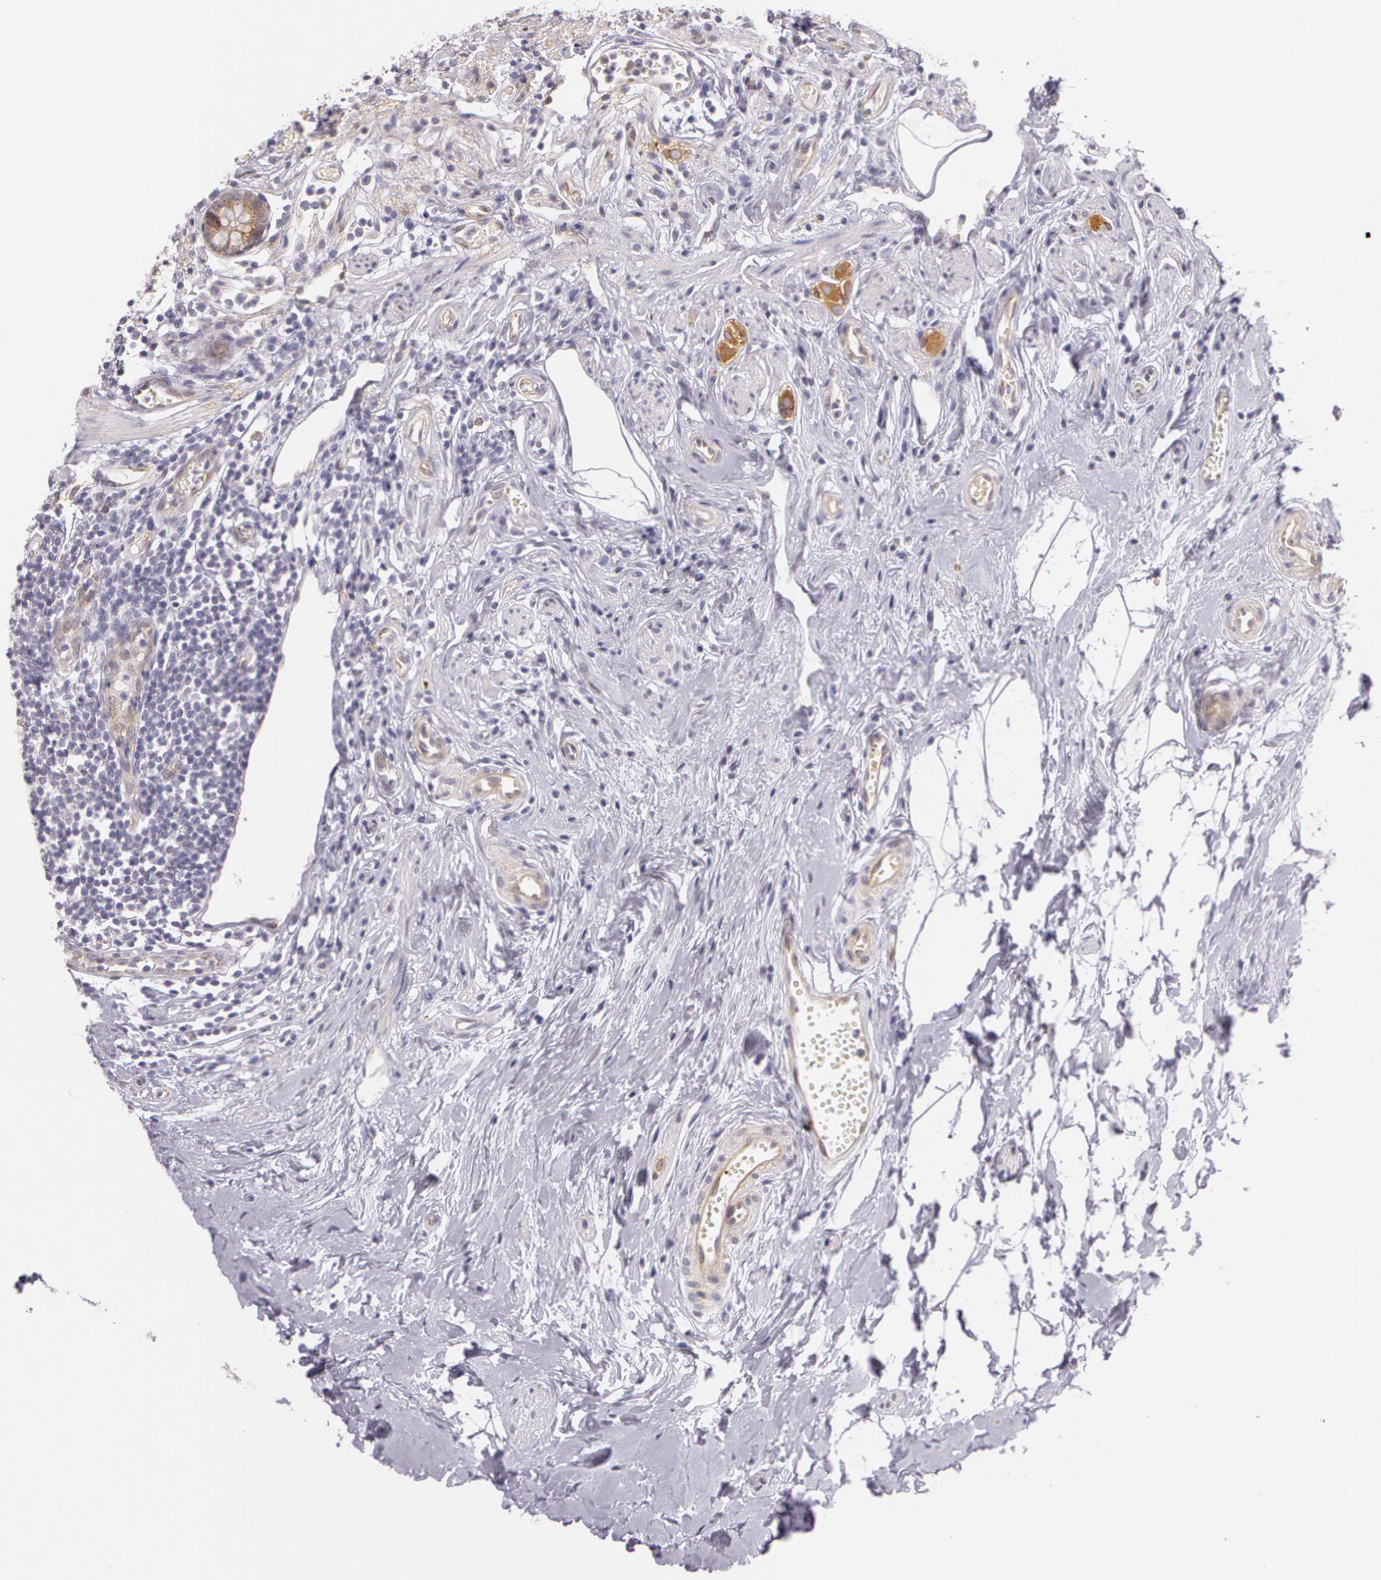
{"staining": {"intensity": "moderate", "quantity": ">75%", "location": "cytoplasmic/membranous"}, "tissue": "appendix", "cell_type": "Glandular cells", "image_type": "normal", "snomed": [{"axis": "morphology", "description": "Normal tissue, NOS"}, {"axis": "topography", "description": "Appendix"}], "caption": "Immunohistochemical staining of normal appendix shows moderate cytoplasmic/membranous protein positivity in approximately >75% of glandular cells.", "gene": "APP", "patient": {"sex": "male", "age": 38}}